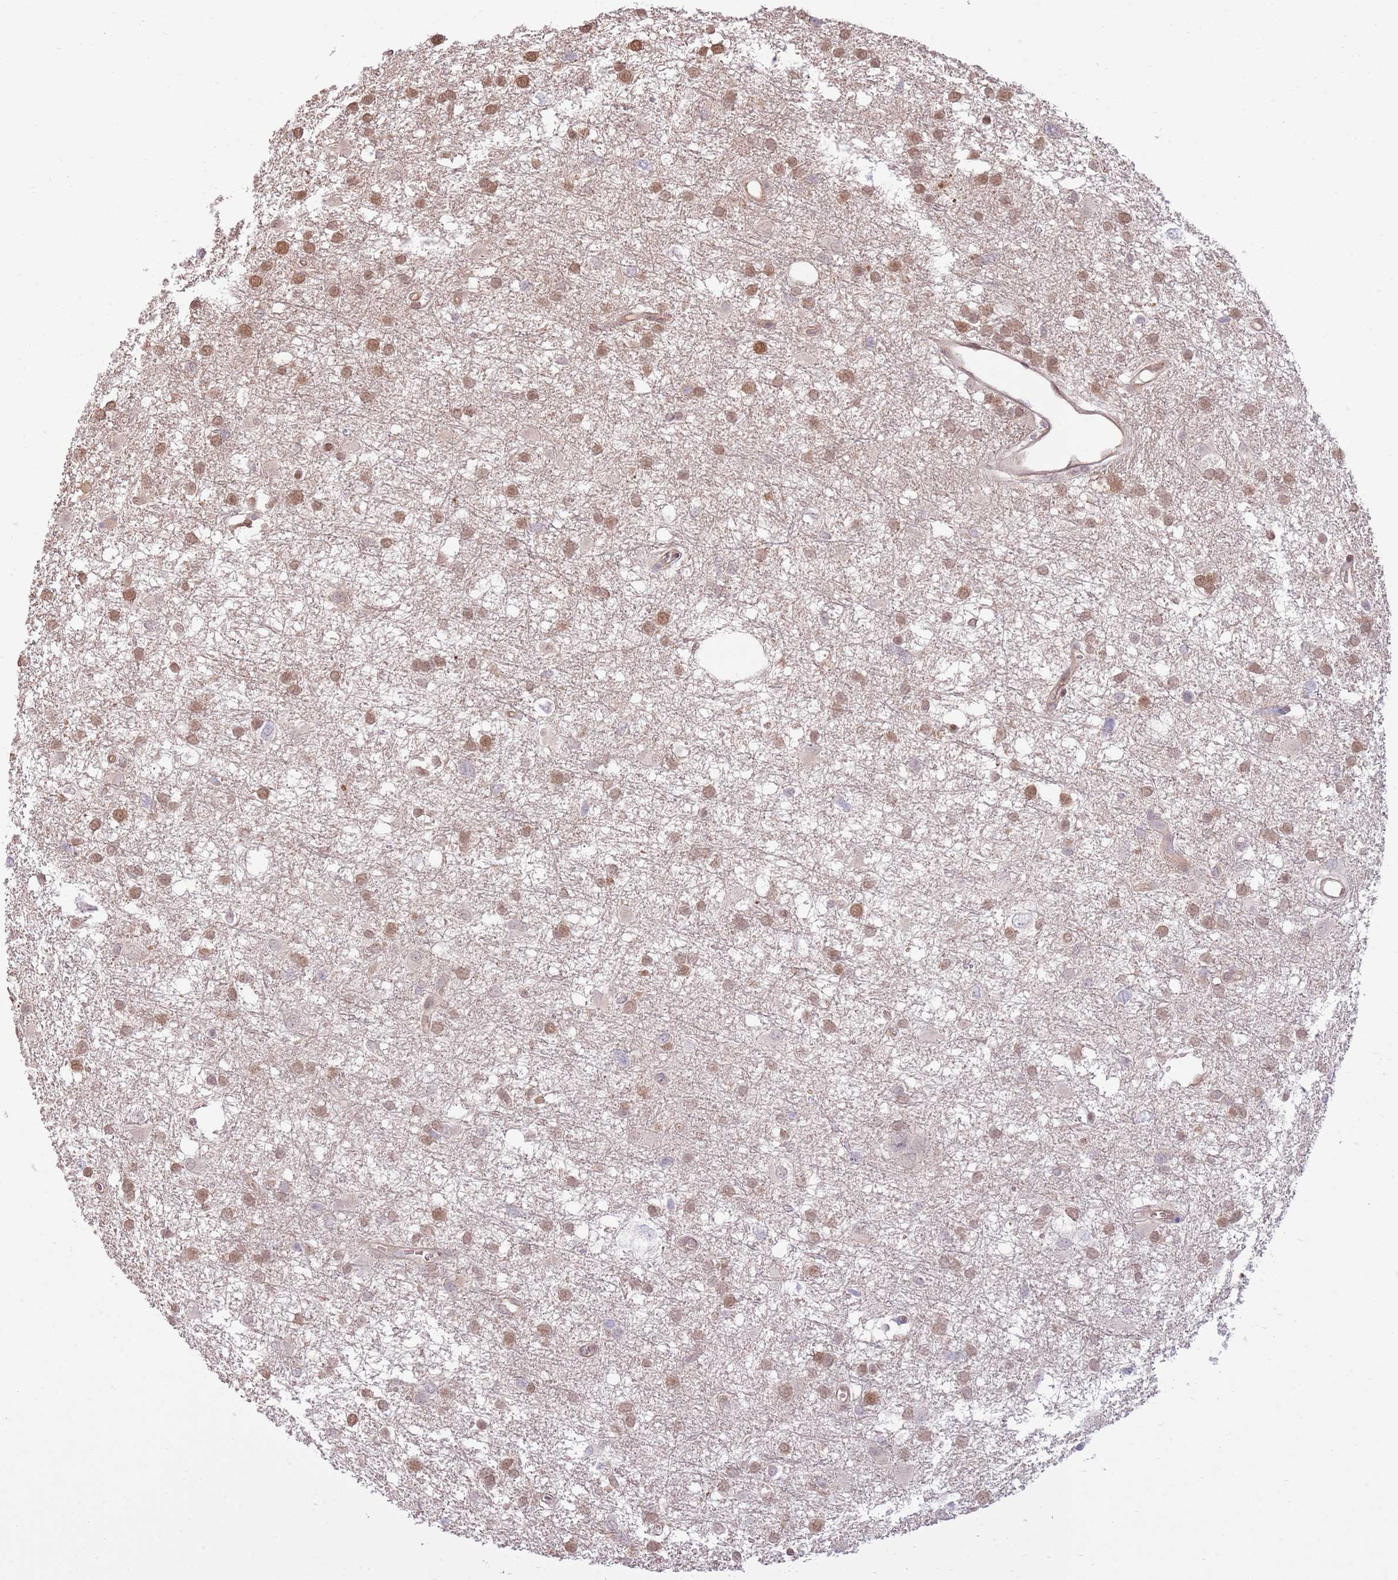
{"staining": {"intensity": "moderate", "quantity": ">75%", "location": "cytoplasmic/membranous,nuclear"}, "tissue": "glioma", "cell_type": "Tumor cells", "image_type": "cancer", "snomed": [{"axis": "morphology", "description": "Glioma, malignant, High grade"}, {"axis": "topography", "description": "Brain"}], "caption": "Glioma stained for a protein demonstrates moderate cytoplasmic/membranous and nuclear positivity in tumor cells. Nuclei are stained in blue.", "gene": "NSFL1C", "patient": {"sex": "male", "age": 61}}